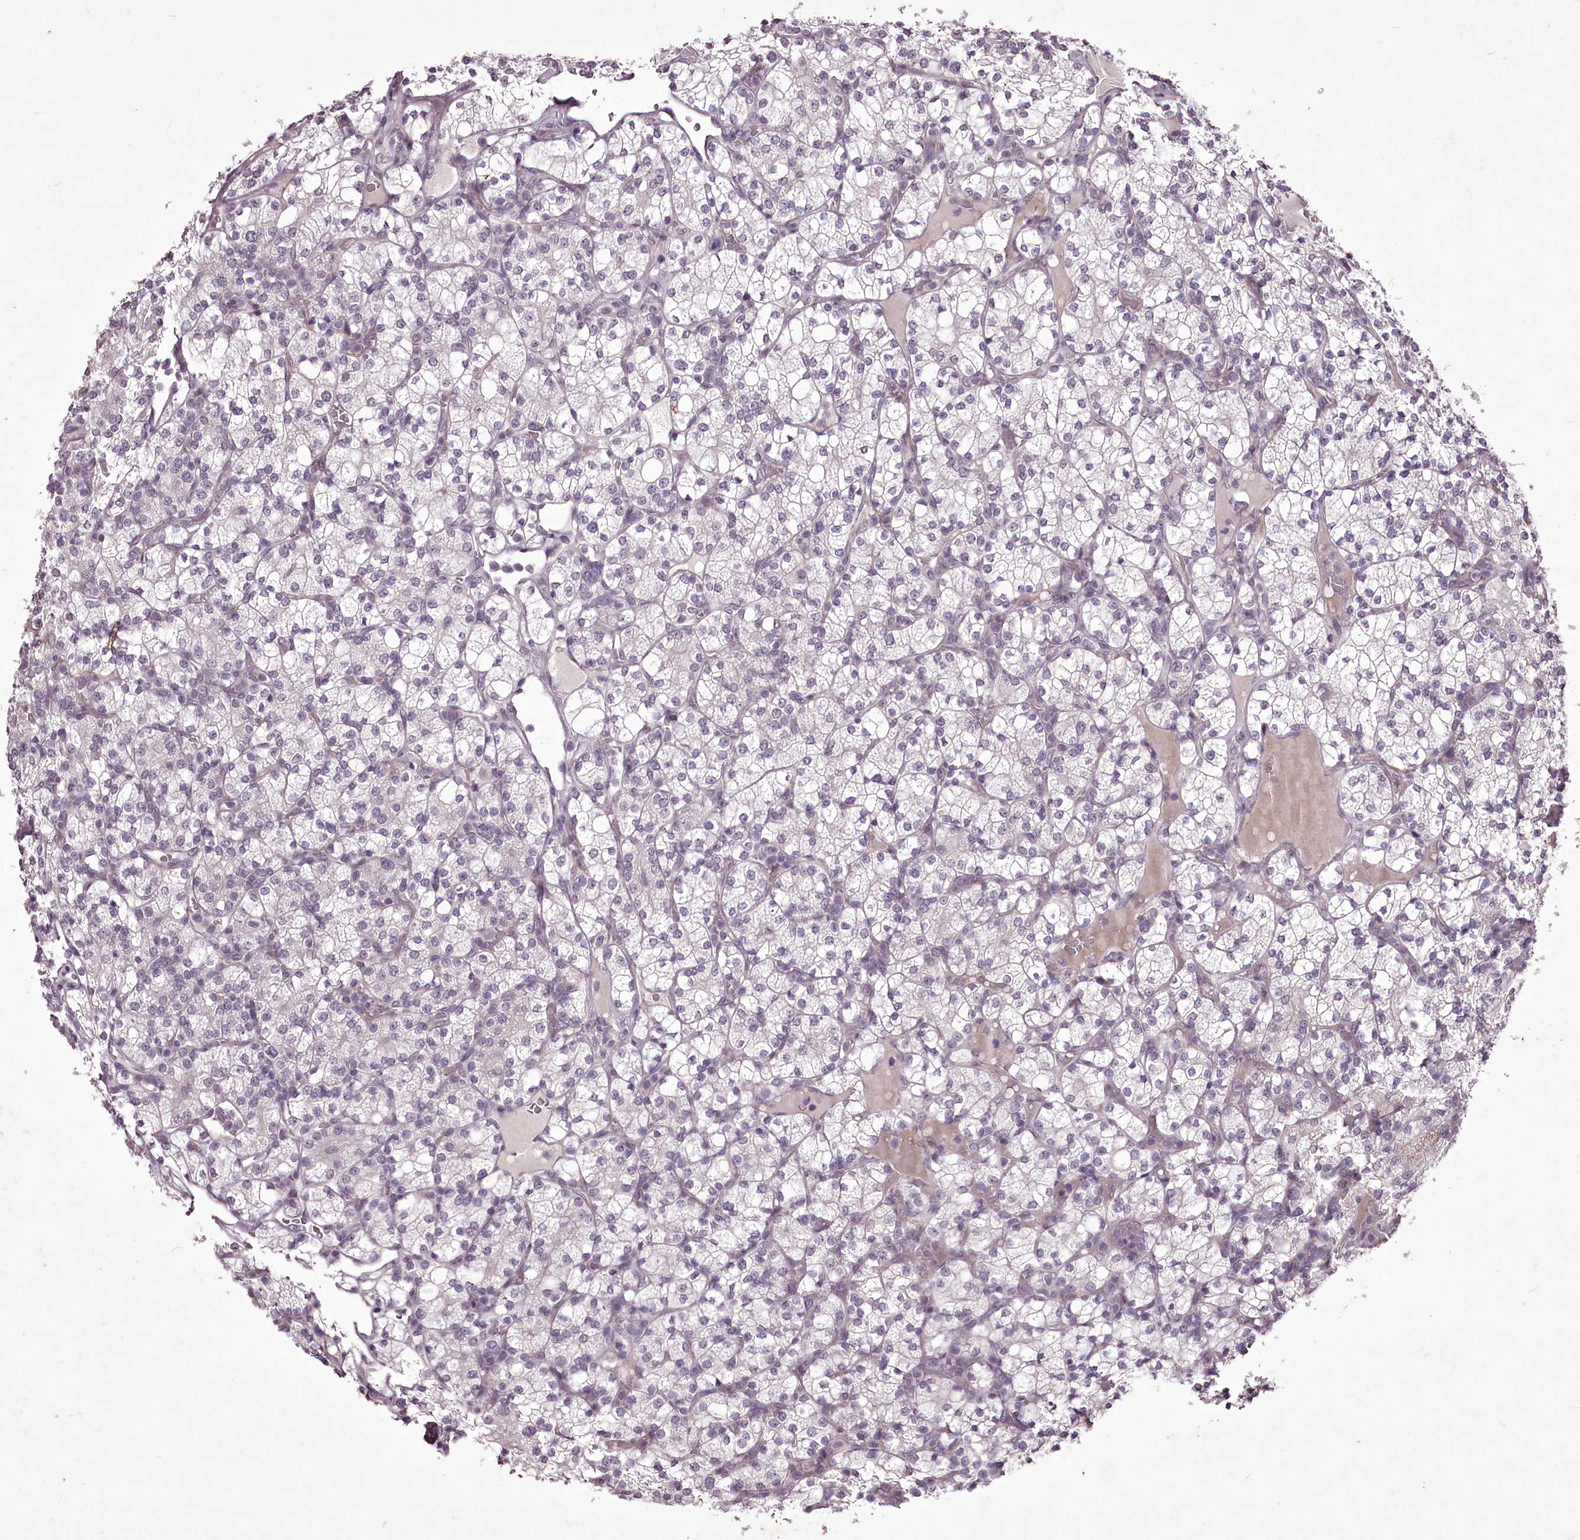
{"staining": {"intensity": "negative", "quantity": "none", "location": "none"}, "tissue": "renal cancer", "cell_type": "Tumor cells", "image_type": "cancer", "snomed": [{"axis": "morphology", "description": "Adenocarcinoma, NOS"}, {"axis": "topography", "description": "Kidney"}], "caption": "Tumor cells are negative for protein expression in human adenocarcinoma (renal).", "gene": "C1orf56", "patient": {"sex": "male", "age": 77}}